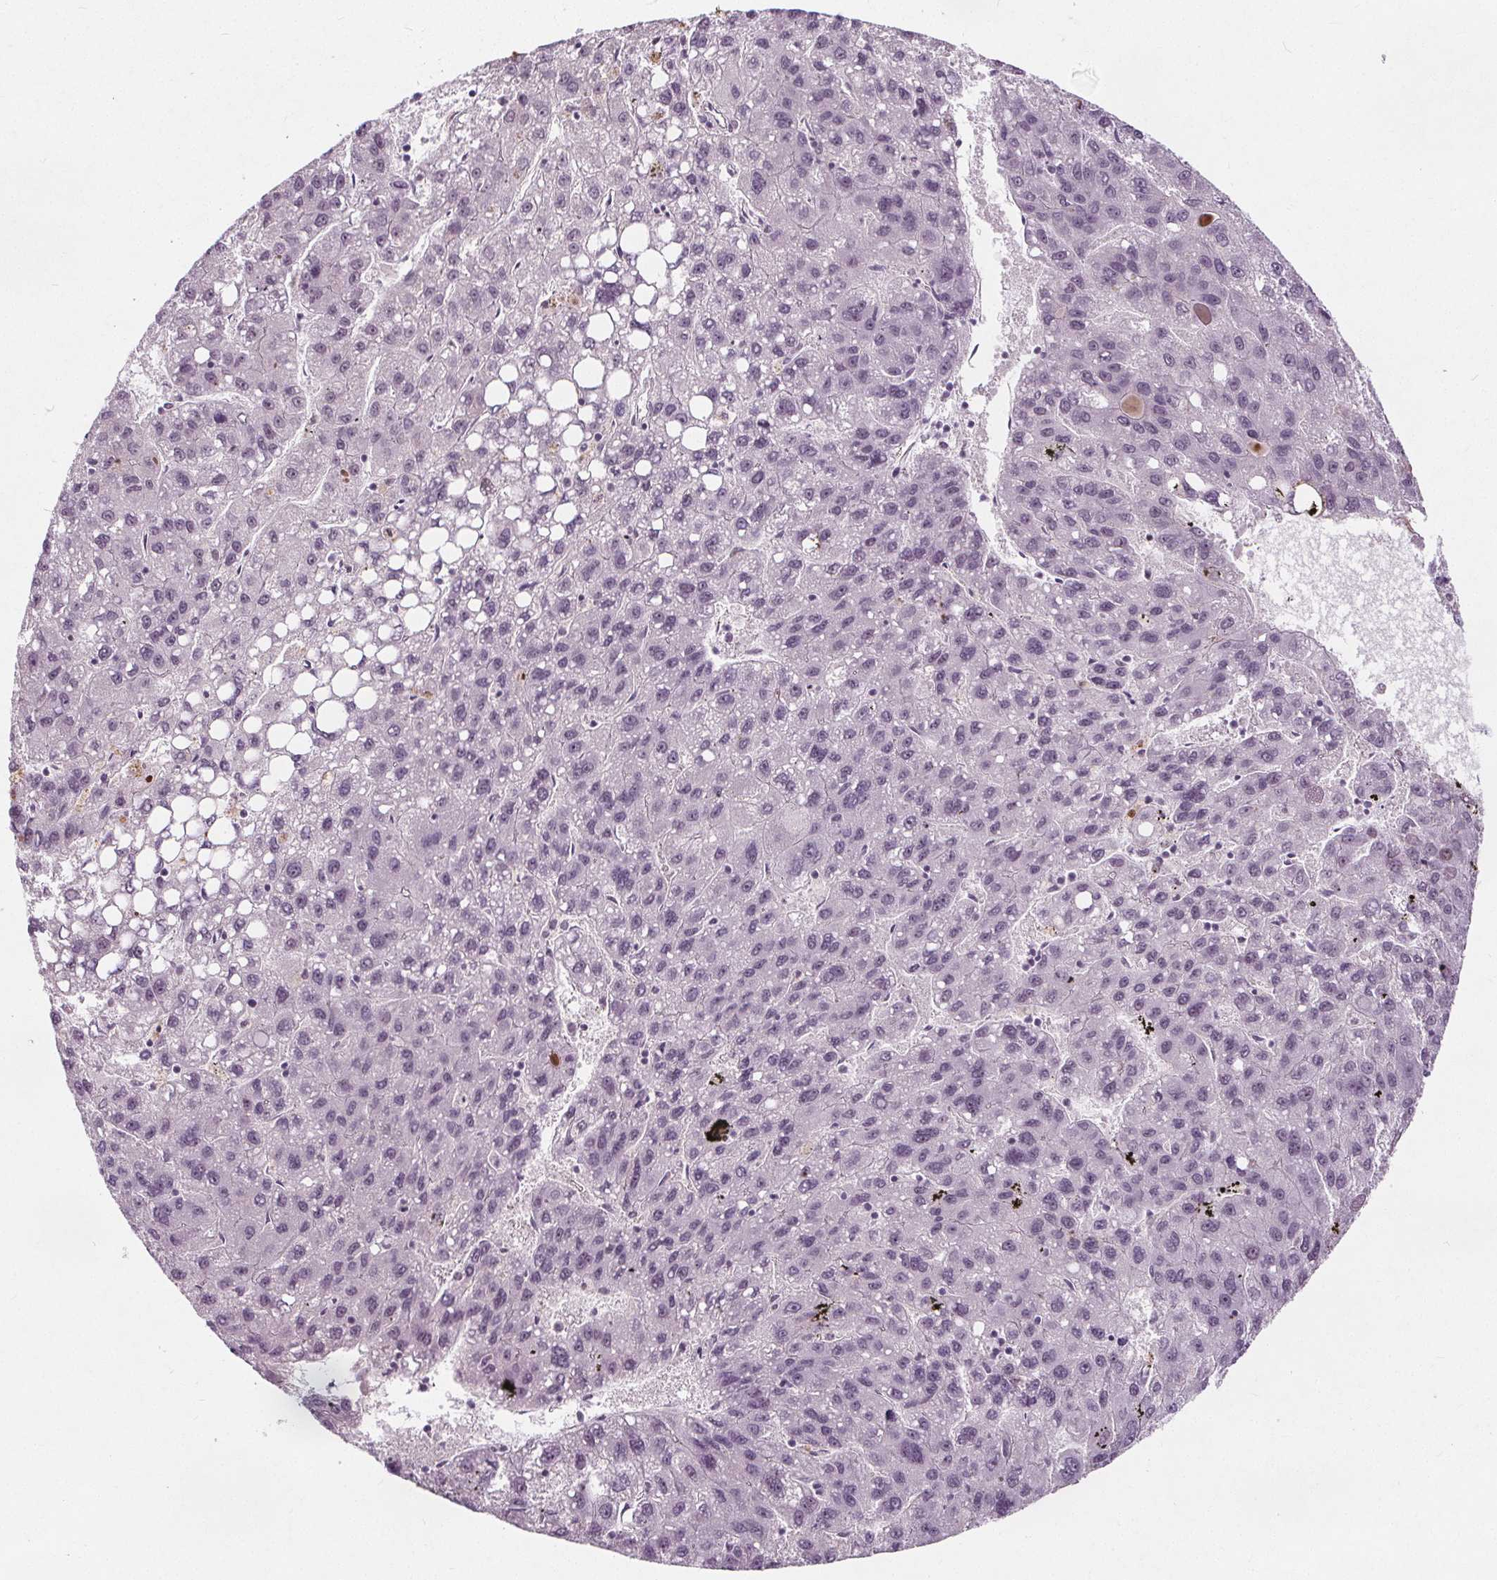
{"staining": {"intensity": "negative", "quantity": "none", "location": "none"}, "tissue": "liver cancer", "cell_type": "Tumor cells", "image_type": "cancer", "snomed": [{"axis": "morphology", "description": "Carcinoma, Hepatocellular, NOS"}, {"axis": "topography", "description": "Liver"}], "caption": "The micrograph reveals no significant positivity in tumor cells of liver cancer. (IHC, brightfield microscopy, high magnification).", "gene": "TAF6L", "patient": {"sex": "female", "age": 82}}